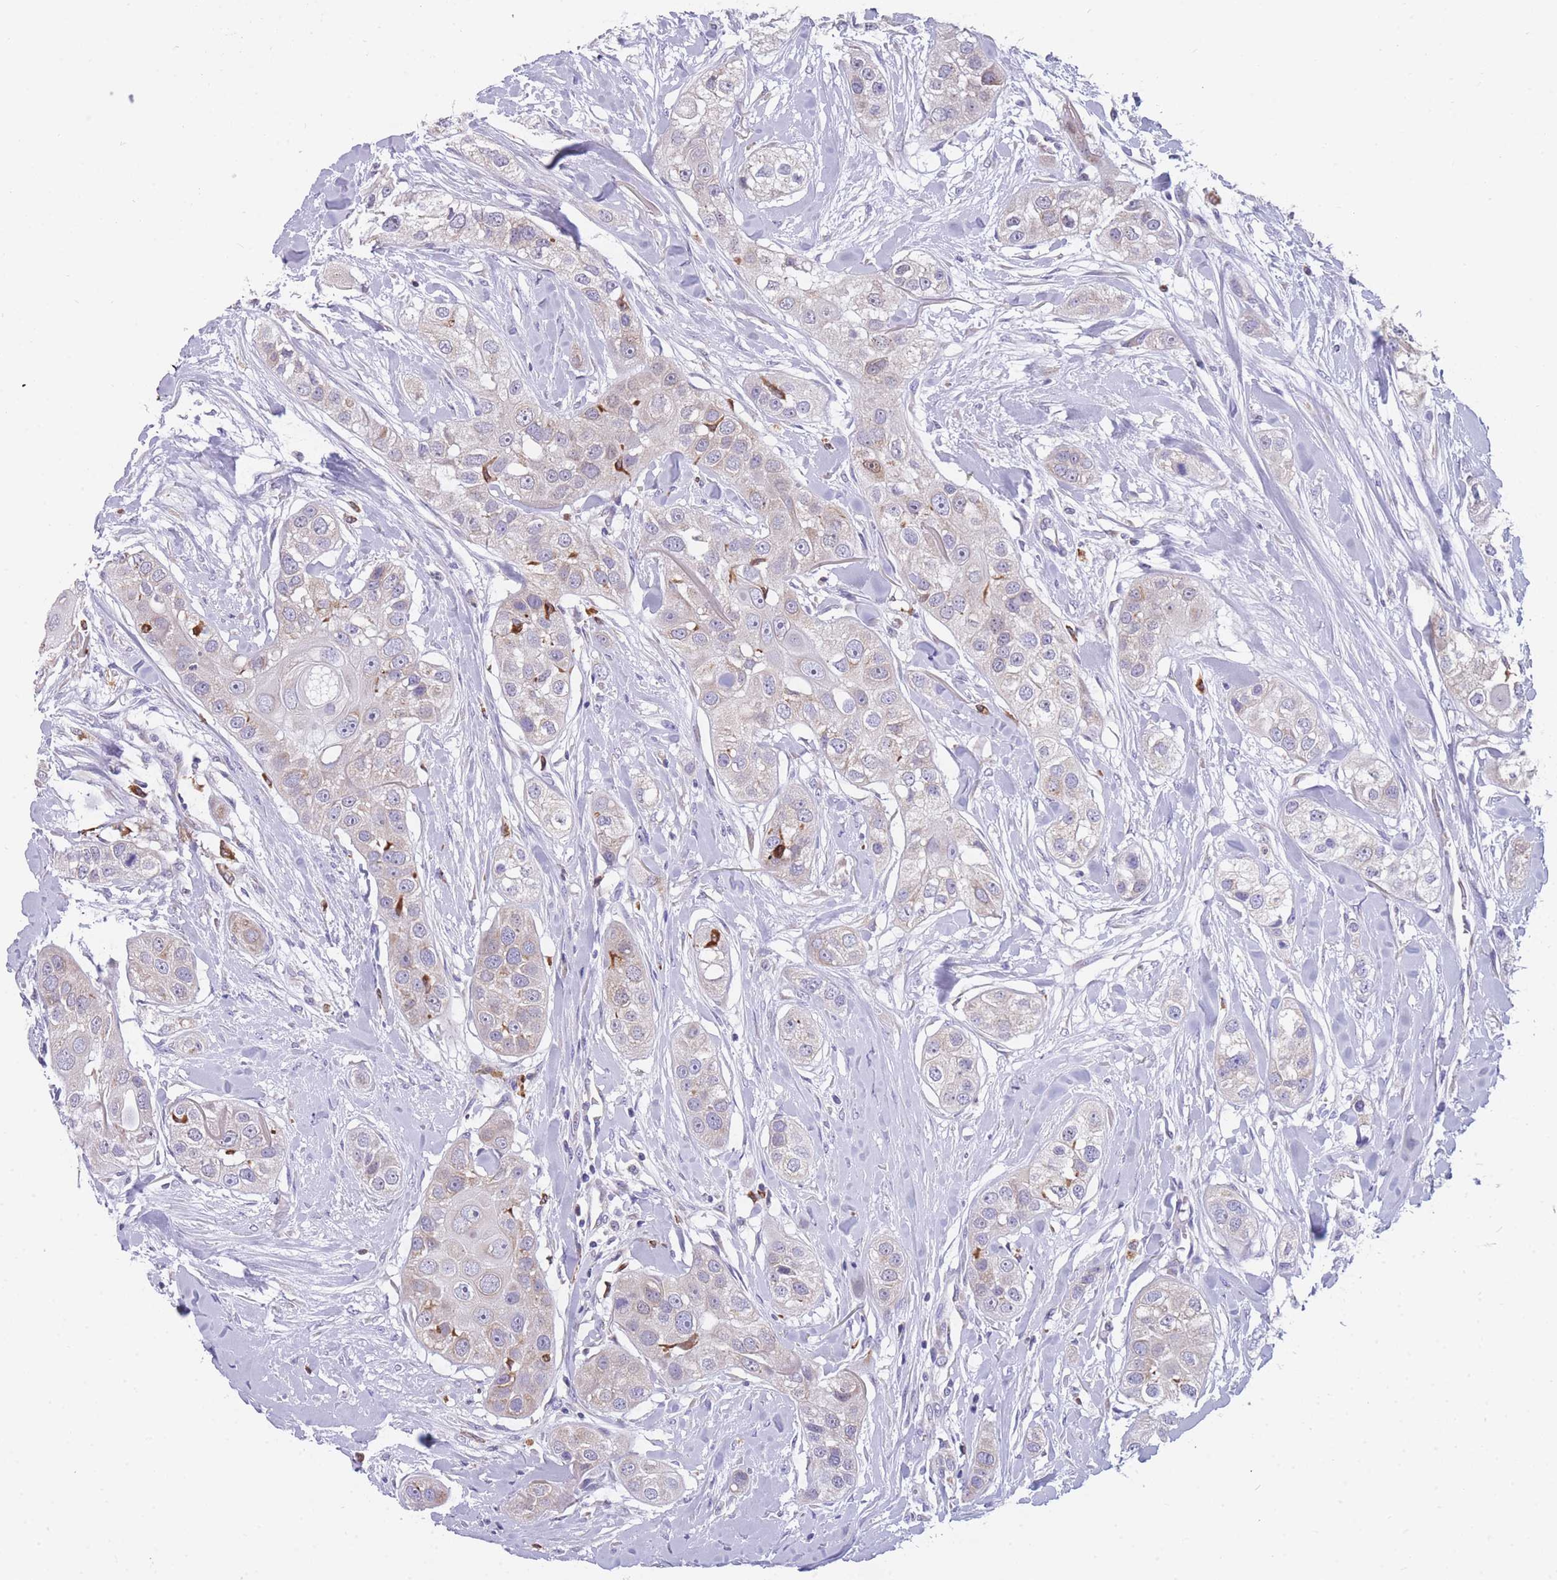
{"staining": {"intensity": "weak", "quantity": "25%-75%", "location": "cytoplasmic/membranous"}, "tissue": "head and neck cancer", "cell_type": "Tumor cells", "image_type": "cancer", "snomed": [{"axis": "morphology", "description": "Normal tissue, NOS"}, {"axis": "morphology", "description": "Squamous cell carcinoma, NOS"}, {"axis": "topography", "description": "Skeletal muscle"}, {"axis": "topography", "description": "Head-Neck"}], "caption": "An image of head and neck squamous cell carcinoma stained for a protein shows weak cytoplasmic/membranous brown staining in tumor cells. The protein of interest is stained brown, and the nuclei are stained in blue (DAB IHC with brightfield microscopy, high magnification).", "gene": "ZNF662", "patient": {"sex": "male", "age": 51}}